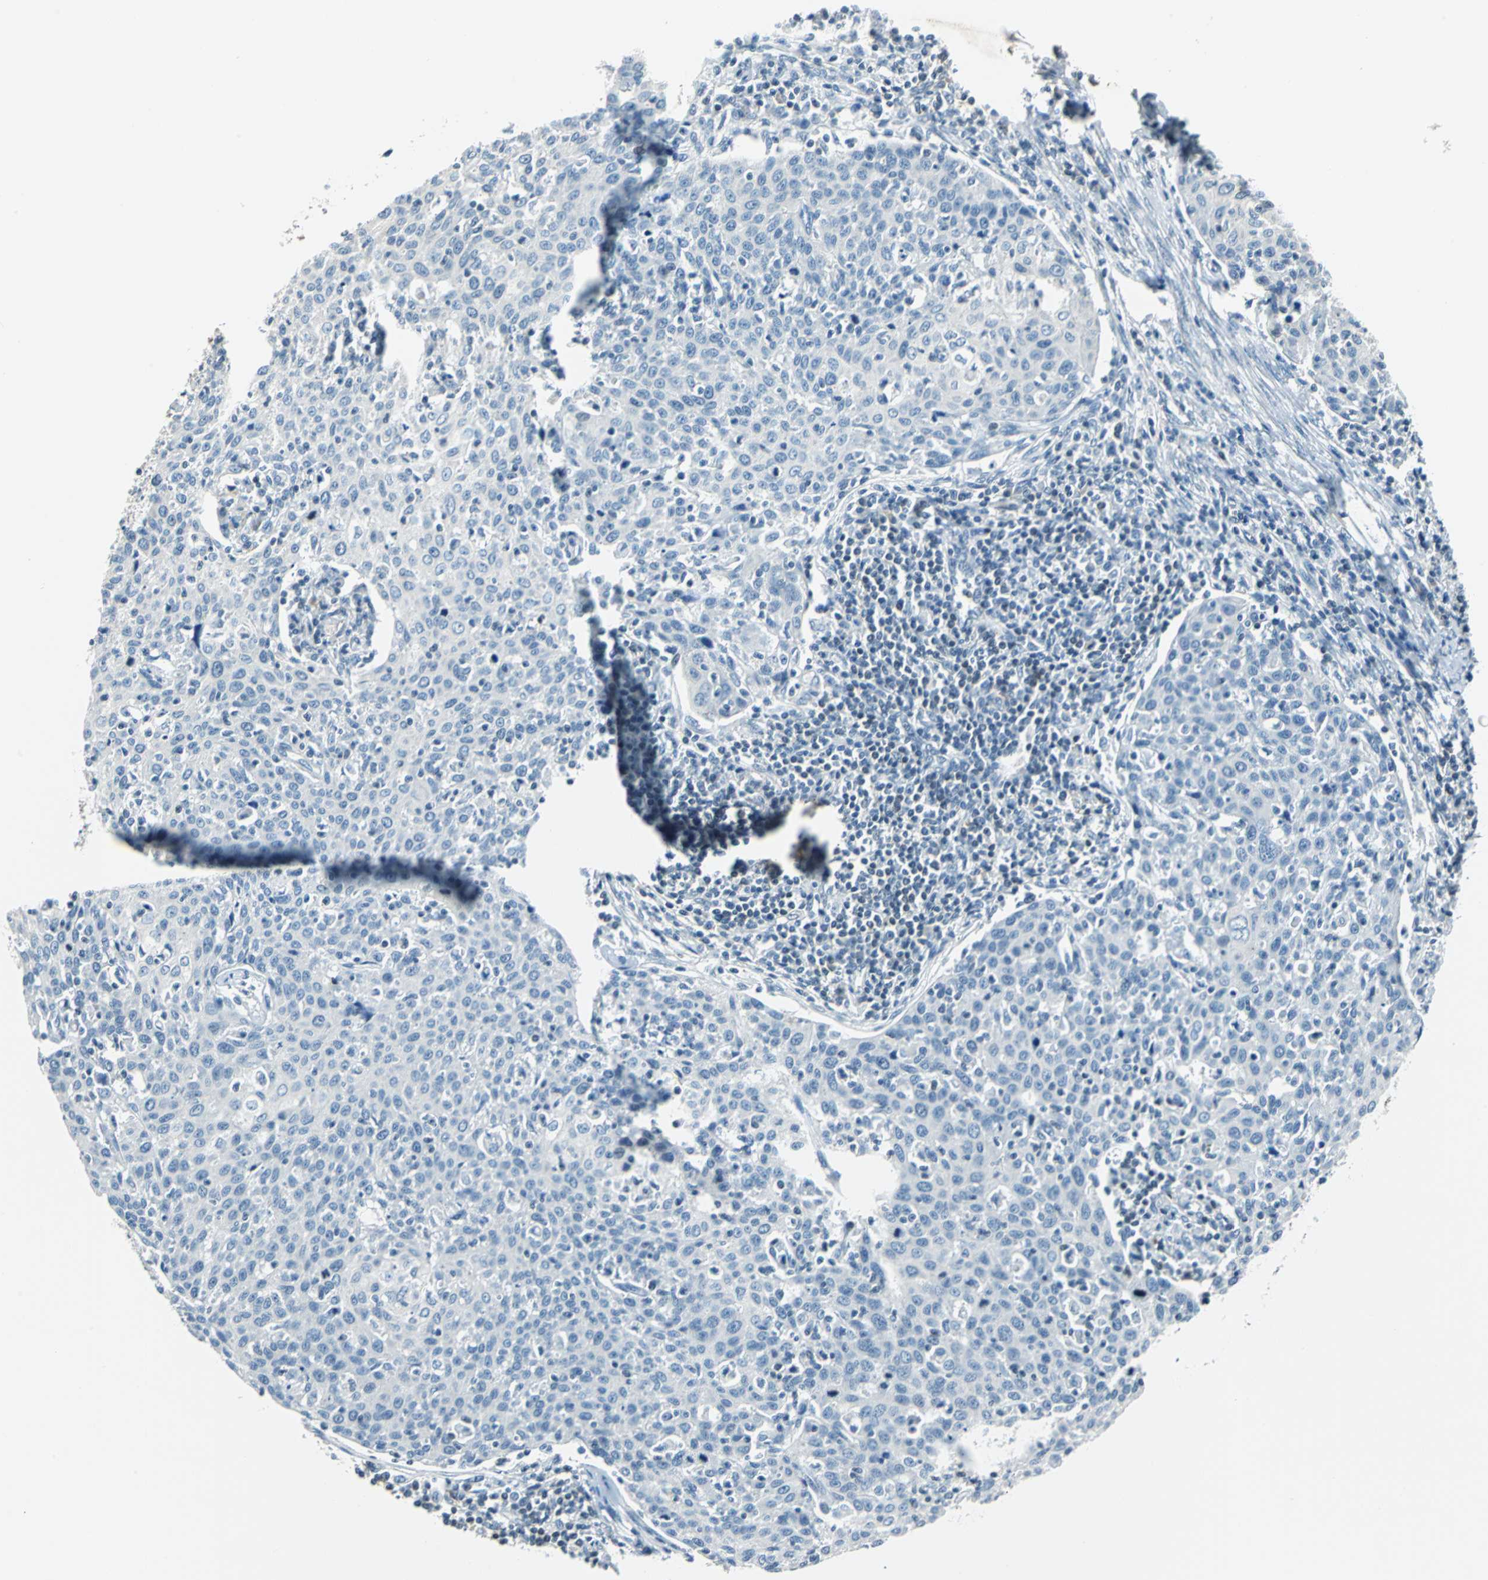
{"staining": {"intensity": "negative", "quantity": "none", "location": "none"}, "tissue": "cervical cancer", "cell_type": "Tumor cells", "image_type": "cancer", "snomed": [{"axis": "morphology", "description": "Squamous cell carcinoma, NOS"}, {"axis": "topography", "description": "Cervix"}], "caption": "Tumor cells are negative for protein expression in human cervical squamous cell carcinoma.", "gene": "HCFC2", "patient": {"sex": "female", "age": 38}}